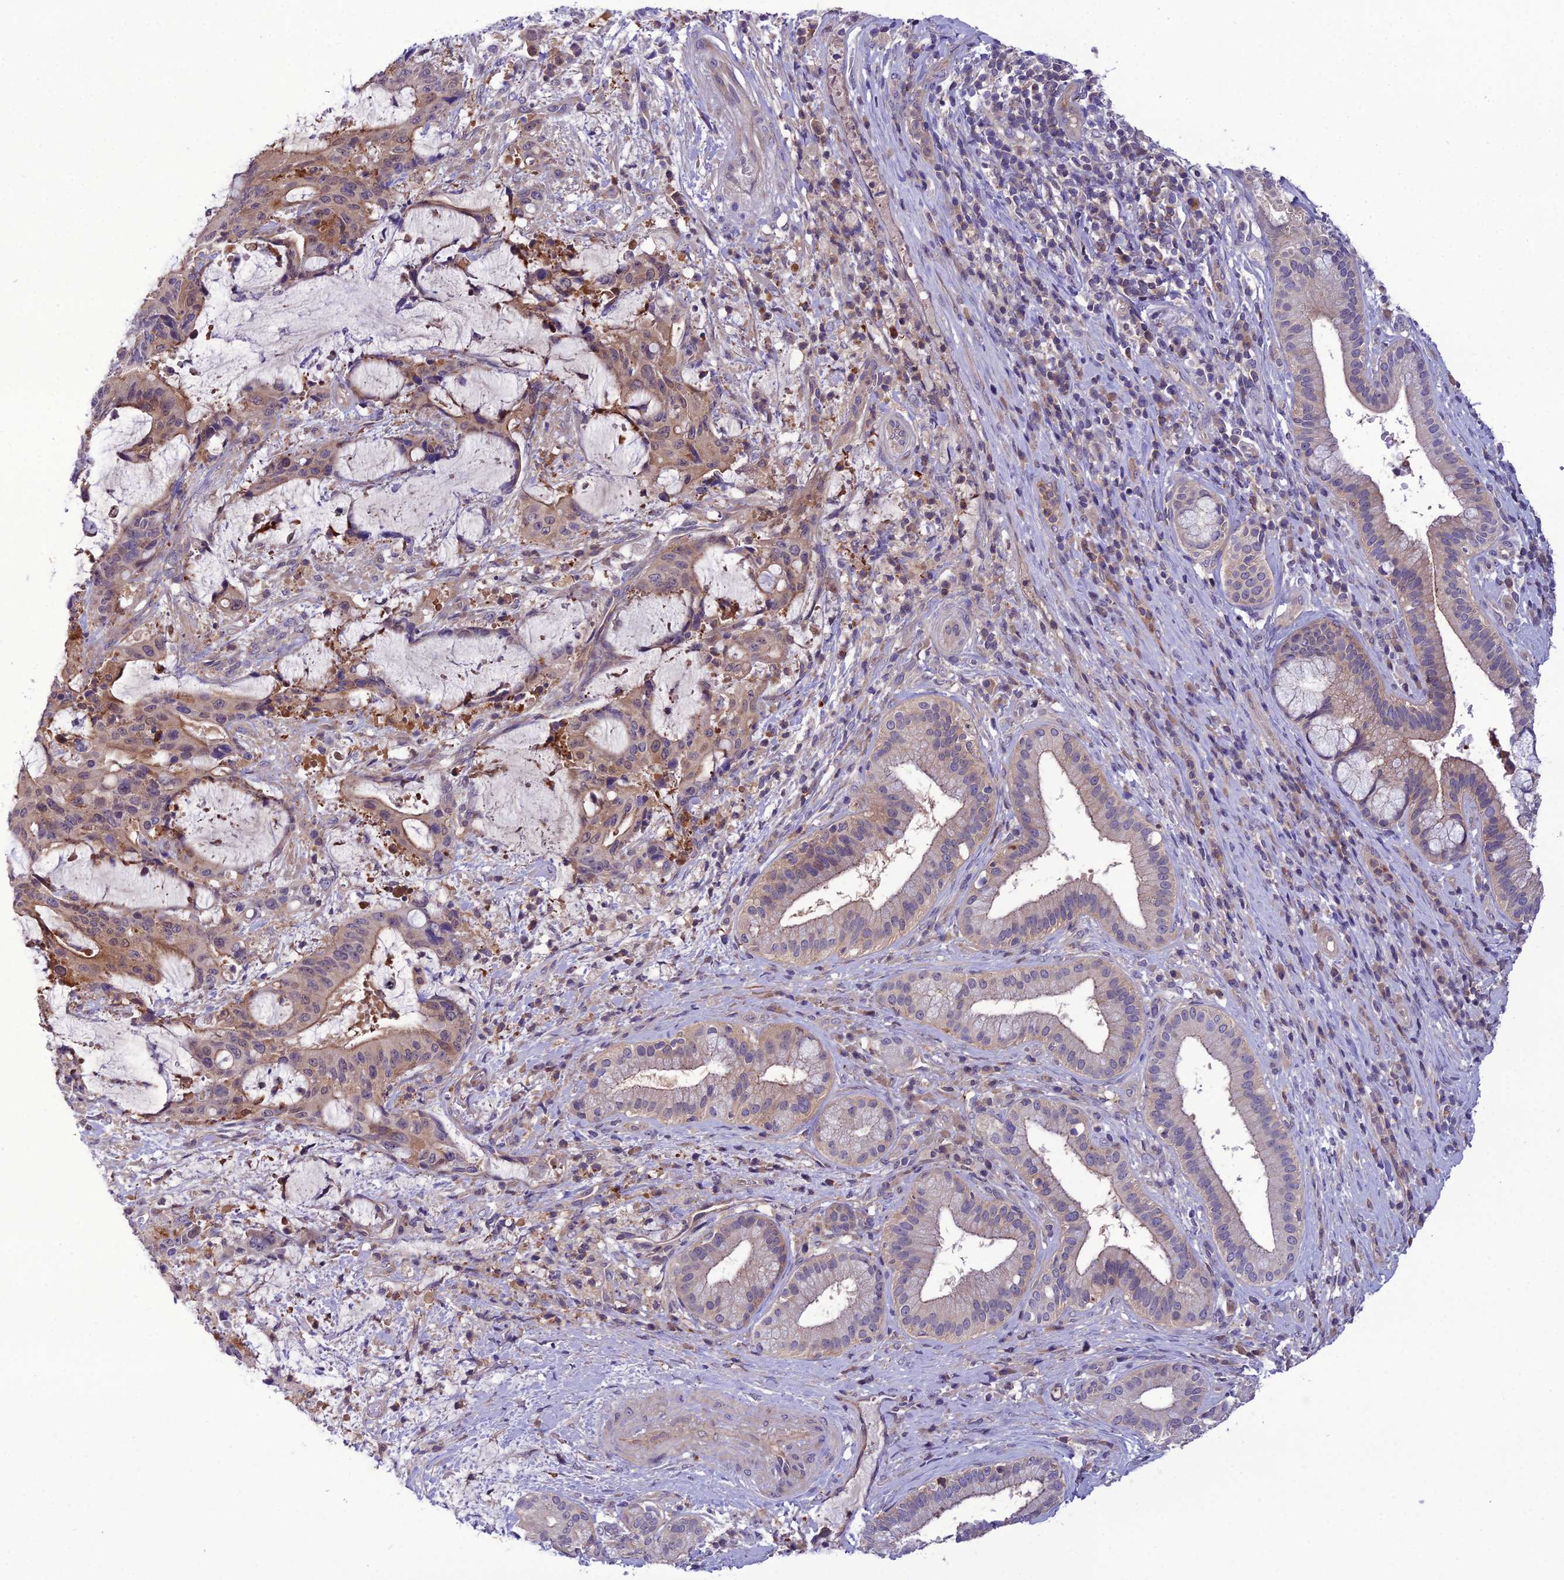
{"staining": {"intensity": "moderate", "quantity": "<25%", "location": "cytoplasmic/membranous"}, "tissue": "liver cancer", "cell_type": "Tumor cells", "image_type": "cancer", "snomed": [{"axis": "morphology", "description": "Normal tissue, NOS"}, {"axis": "morphology", "description": "Cholangiocarcinoma"}, {"axis": "topography", "description": "Liver"}, {"axis": "topography", "description": "Peripheral nerve tissue"}], "caption": "Moderate cytoplasmic/membranous positivity is present in approximately <25% of tumor cells in liver cancer.", "gene": "GDF6", "patient": {"sex": "female", "age": 73}}